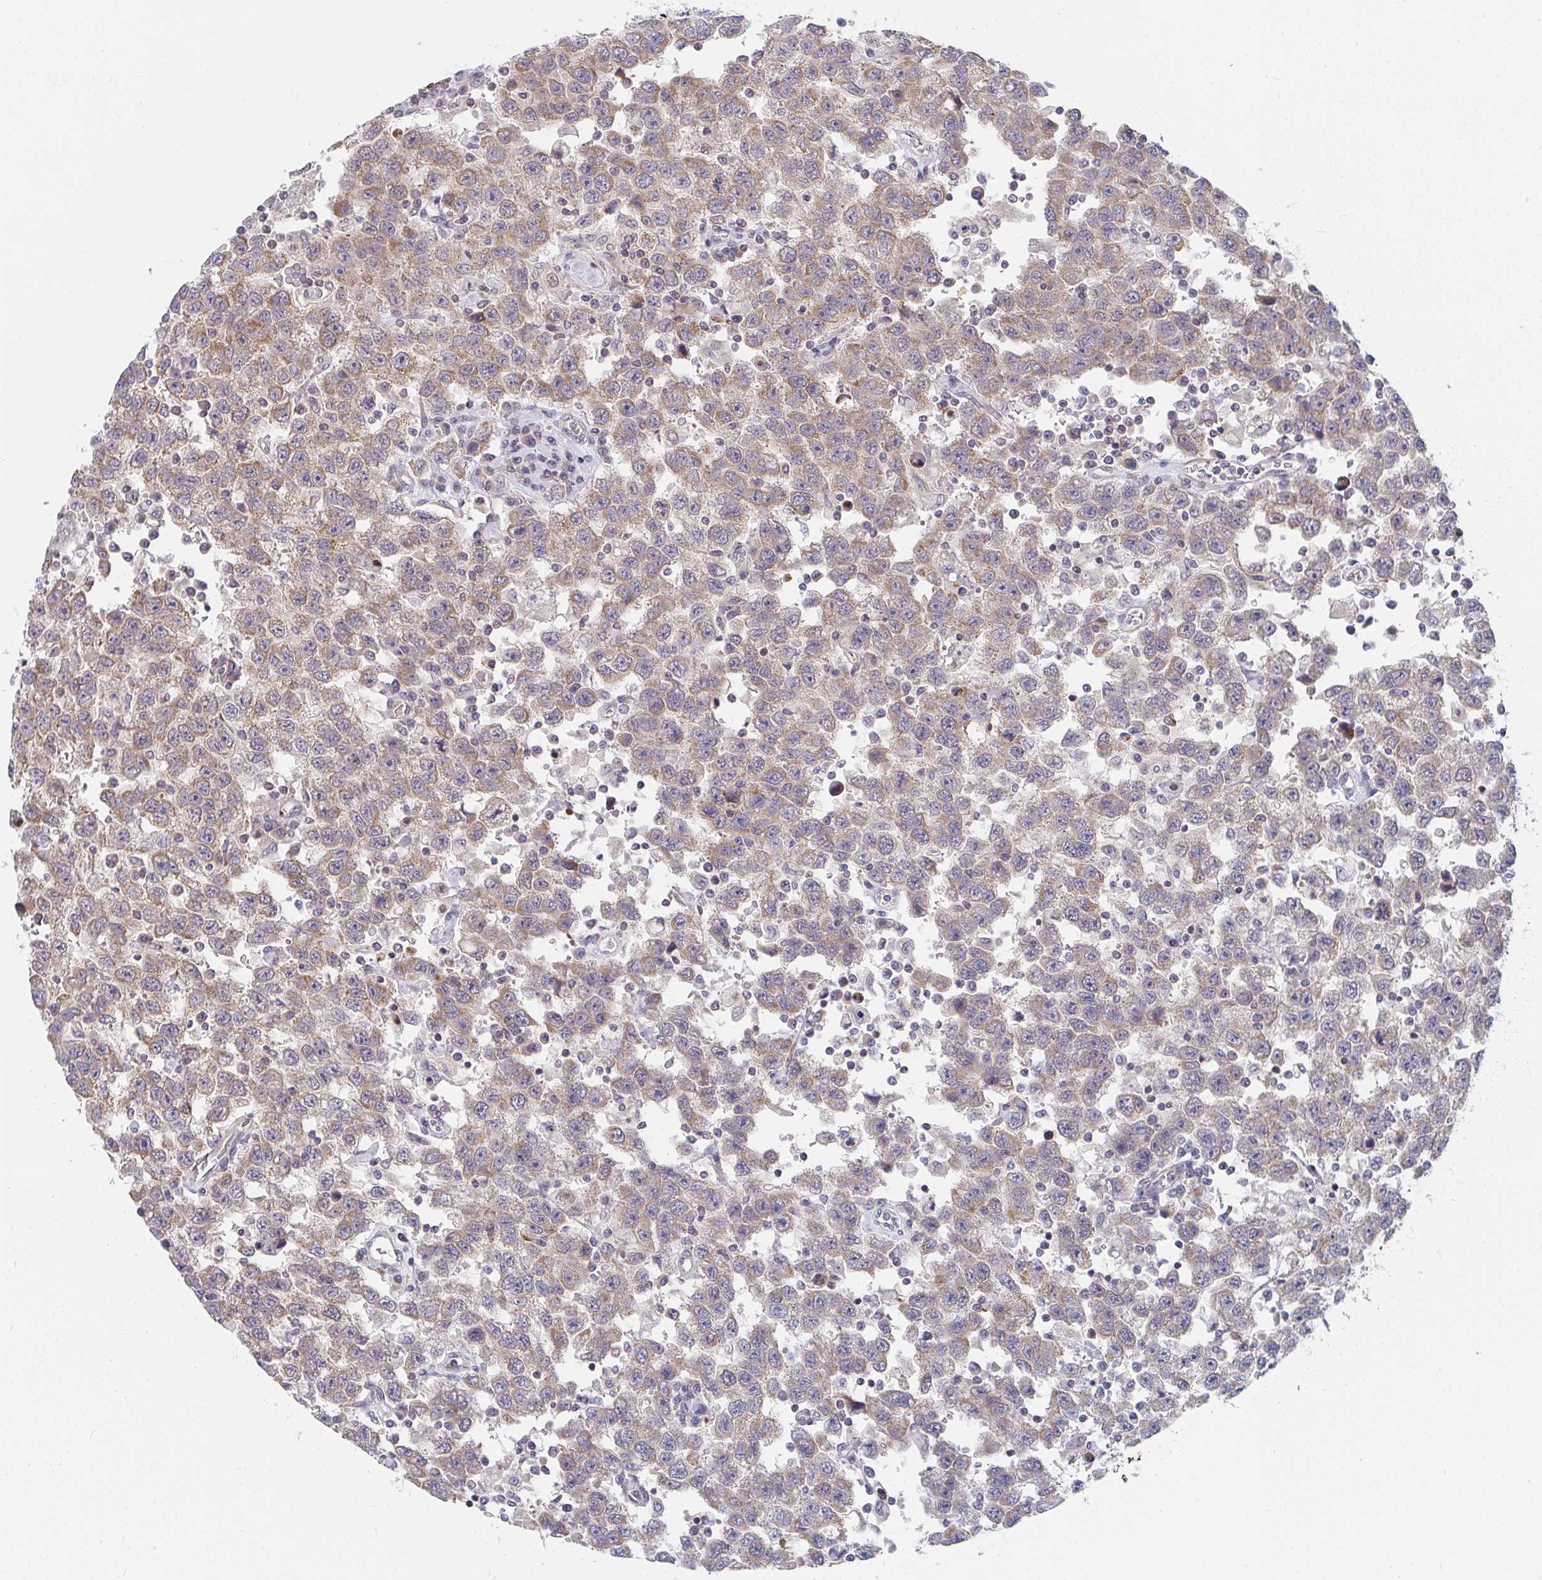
{"staining": {"intensity": "moderate", "quantity": "25%-75%", "location": "cytoplasmic/membranous"}, "tissue": "testis cancer", "cell_type": "Tumor cells", "image_type": "cancer", "snomed": [{"axis": "morphology", "description": "Seminoma, NOS"}, {"axis": "topography", "description": "Testis"}], "caption": "IHC (DAB) staining of human testis cancer displays moderate cytoplasmic/membranous protein expression in approximately 25%-75% of tumor cells.", "gene": "EIF1AD", "patient": {"sex": "male", "age": 41}}